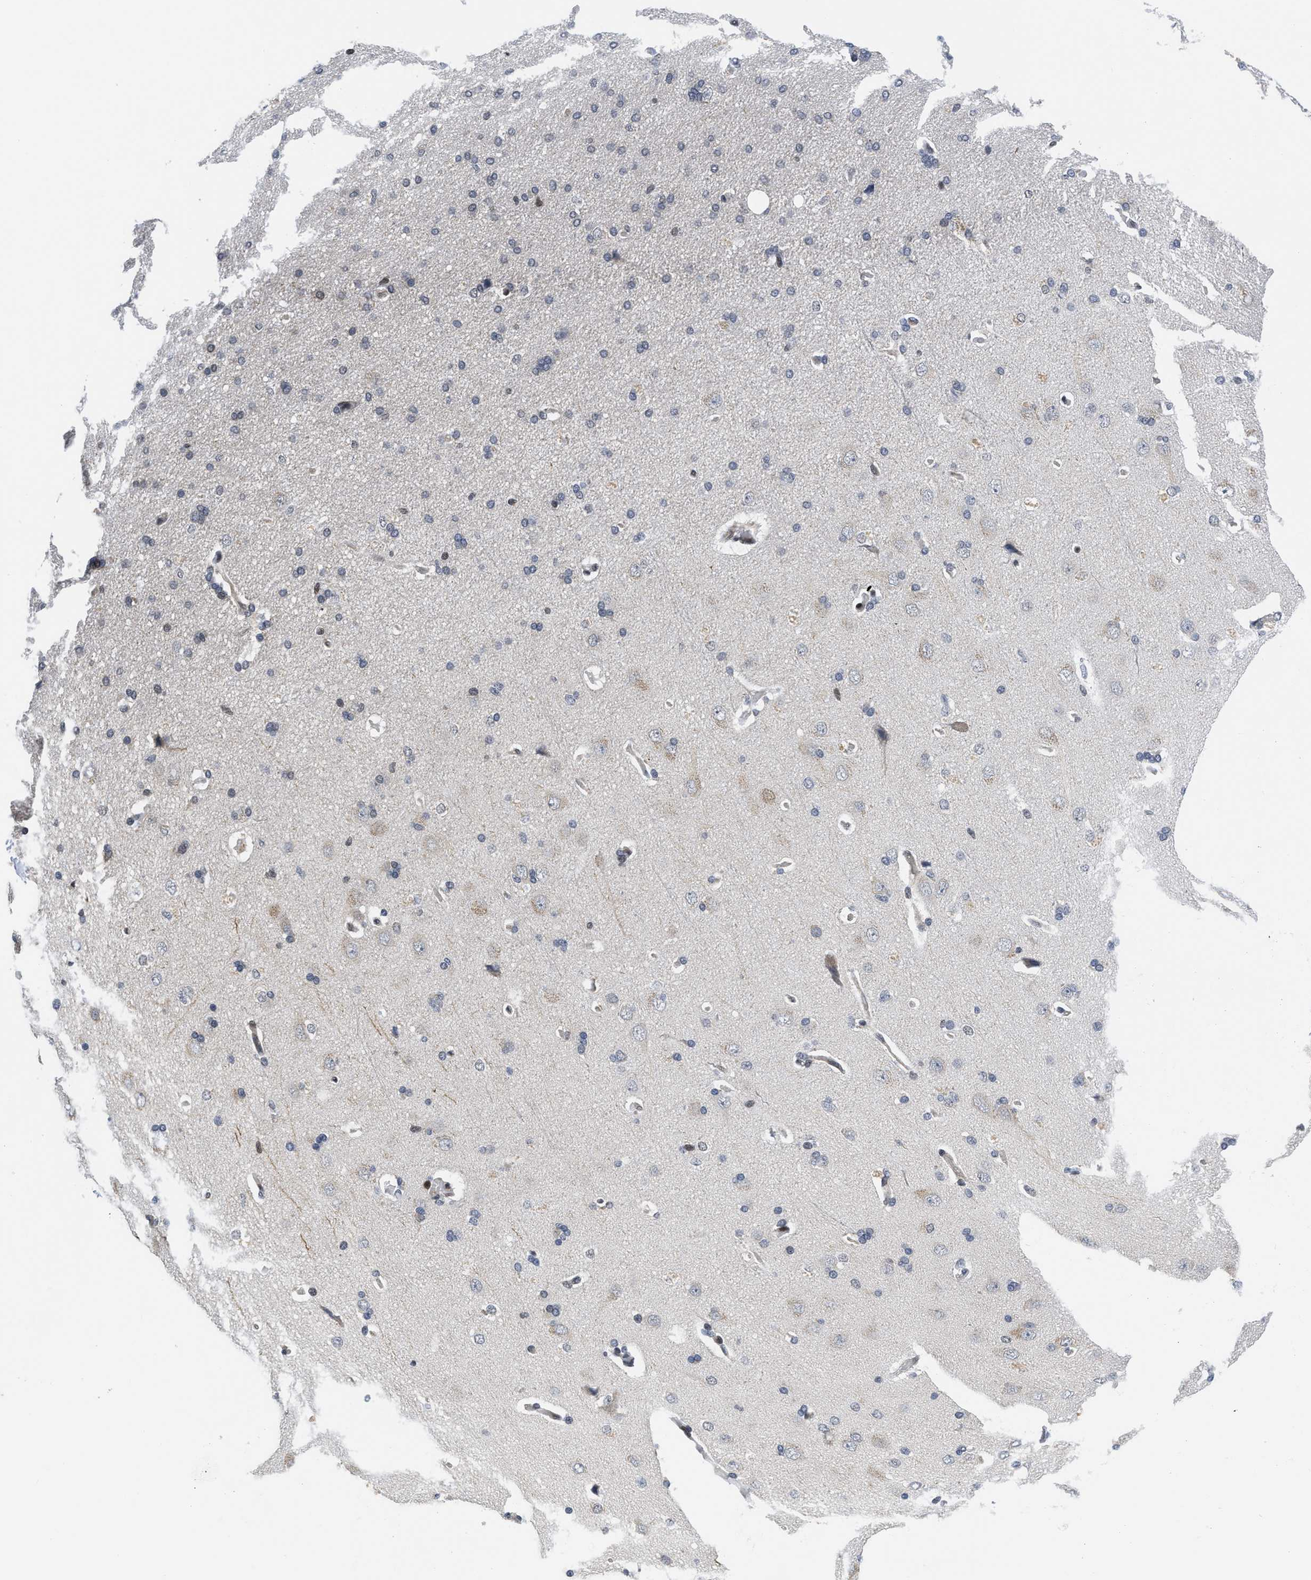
{"staining": {"intensity": "weak", "quantity": ">75%", "location": "nuclear"}, "tissue": "cerebral cortex", "cell_type": "Endothelial cells", "image_type": "normal", "snomed": [{"axis": "morphology", "description": "Normal tissue, NOS"}, {"axis": "topography", "description": "Cerebral cortex"}], "caption": "DAB (3,3'-diaminobenzidine) immunohistochemical staining of normal cerebral cortex displays weak nuclear protein staining in approximately >75% of endothelial cells. Immunohistochemistry stains the protein of interest in brown and the nuclei are stained blue.", "gene": "HIF1A", "patient": {"sex": "male", "age": 62}}